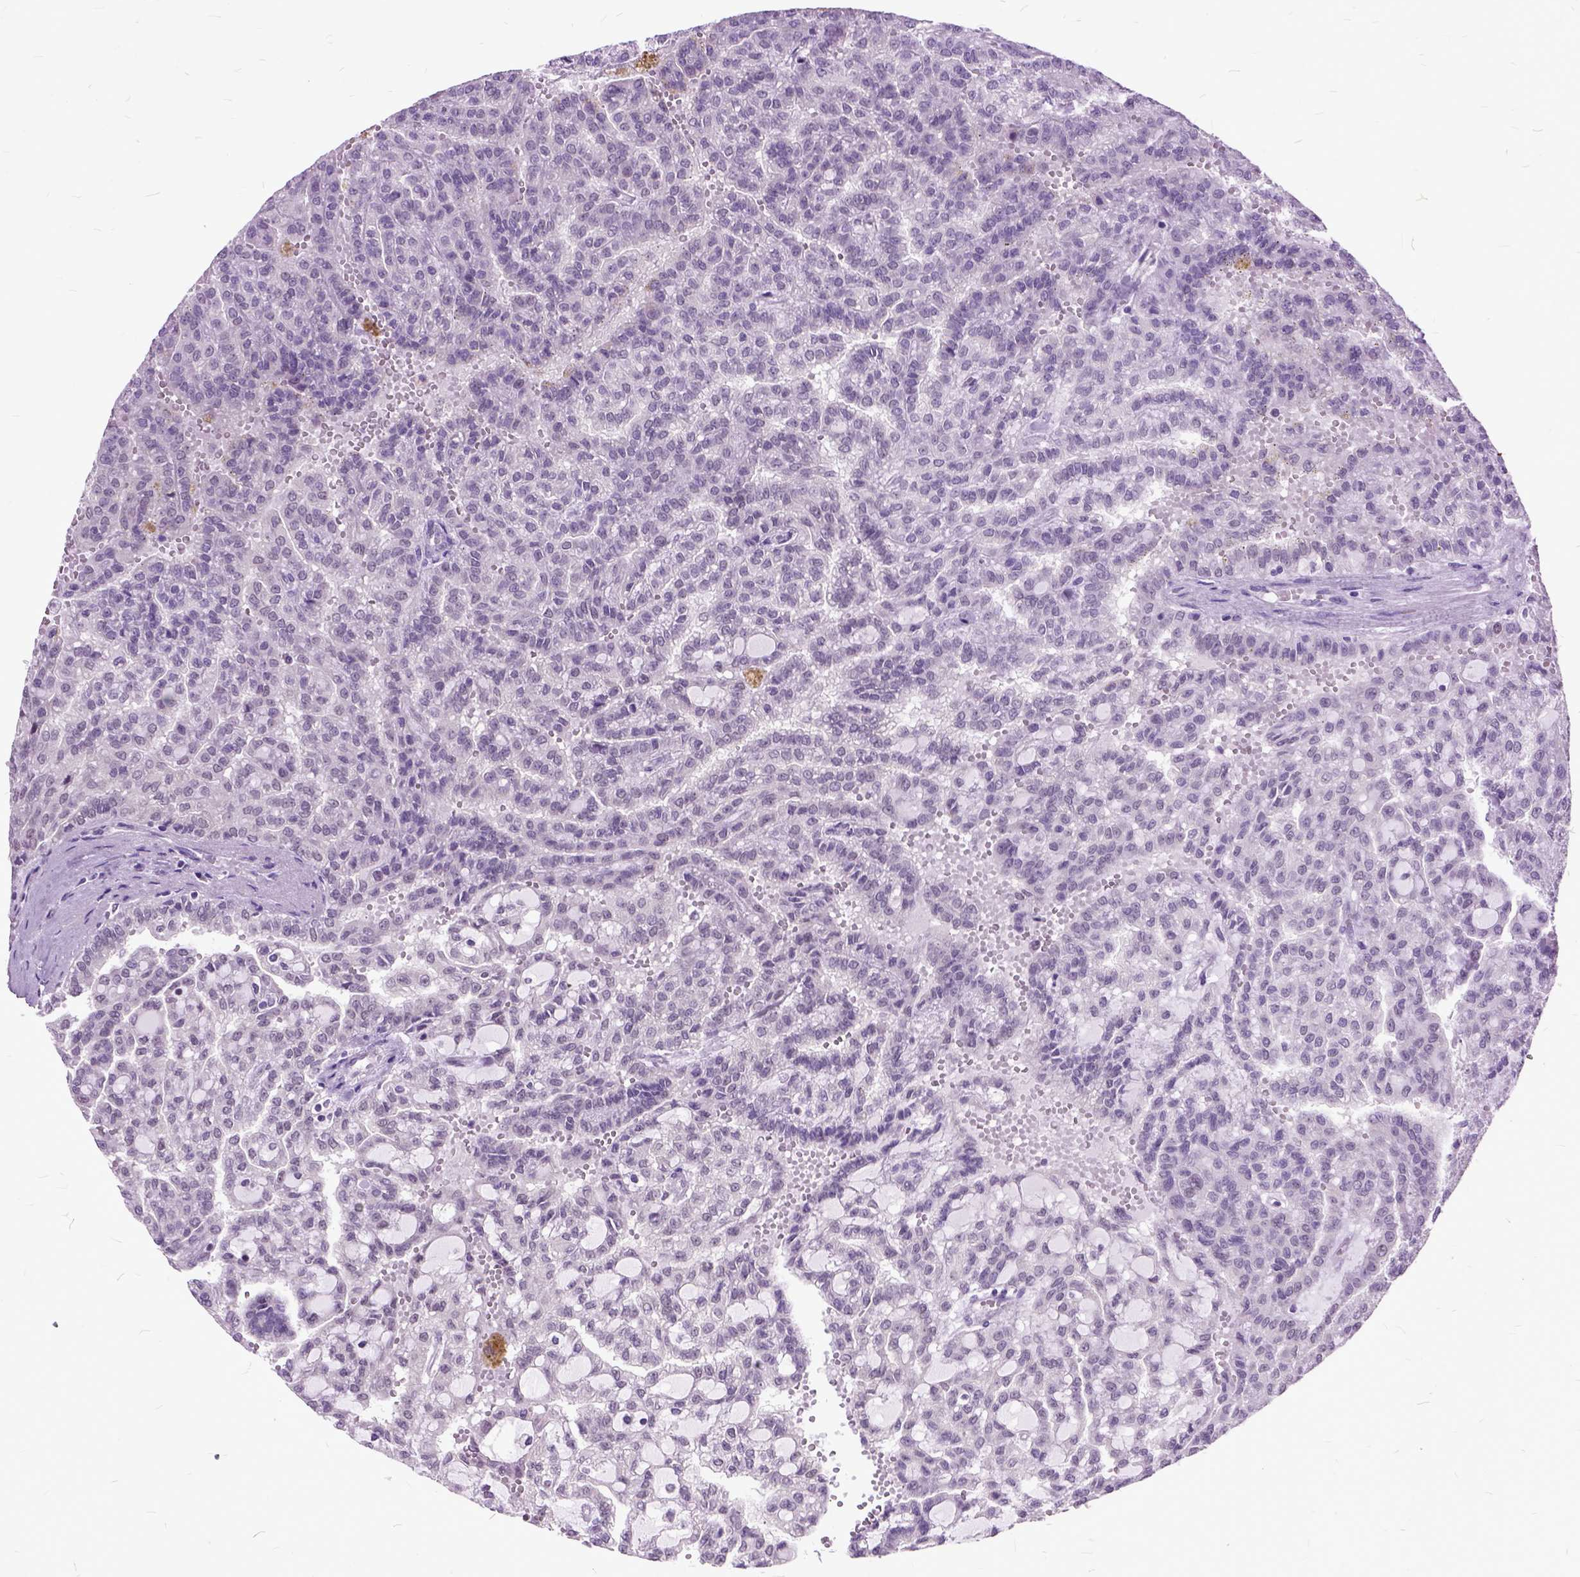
{"staining": {"intensity": "negative", "quantity": "none", "location": "none"}, "tissue": "renal cancer", "cell_type": "Tumor cells", "image_type": "cancer", "snomed": [{"axis": "morphology", "description": "Adenocarcinoma, NOS"}, {"axis": "topography", "description": "Kidney"}], "caption": "Immunohistochemistry (IHC) histopathology image of neoplastic tissue: human renal cancer stained with DAB reveals no significant protein staining in tumor cells. (DAB immunohistochemistry, high magnification).", "gene": "ORC5", "patient": {"sex": "male", "age": 63}}